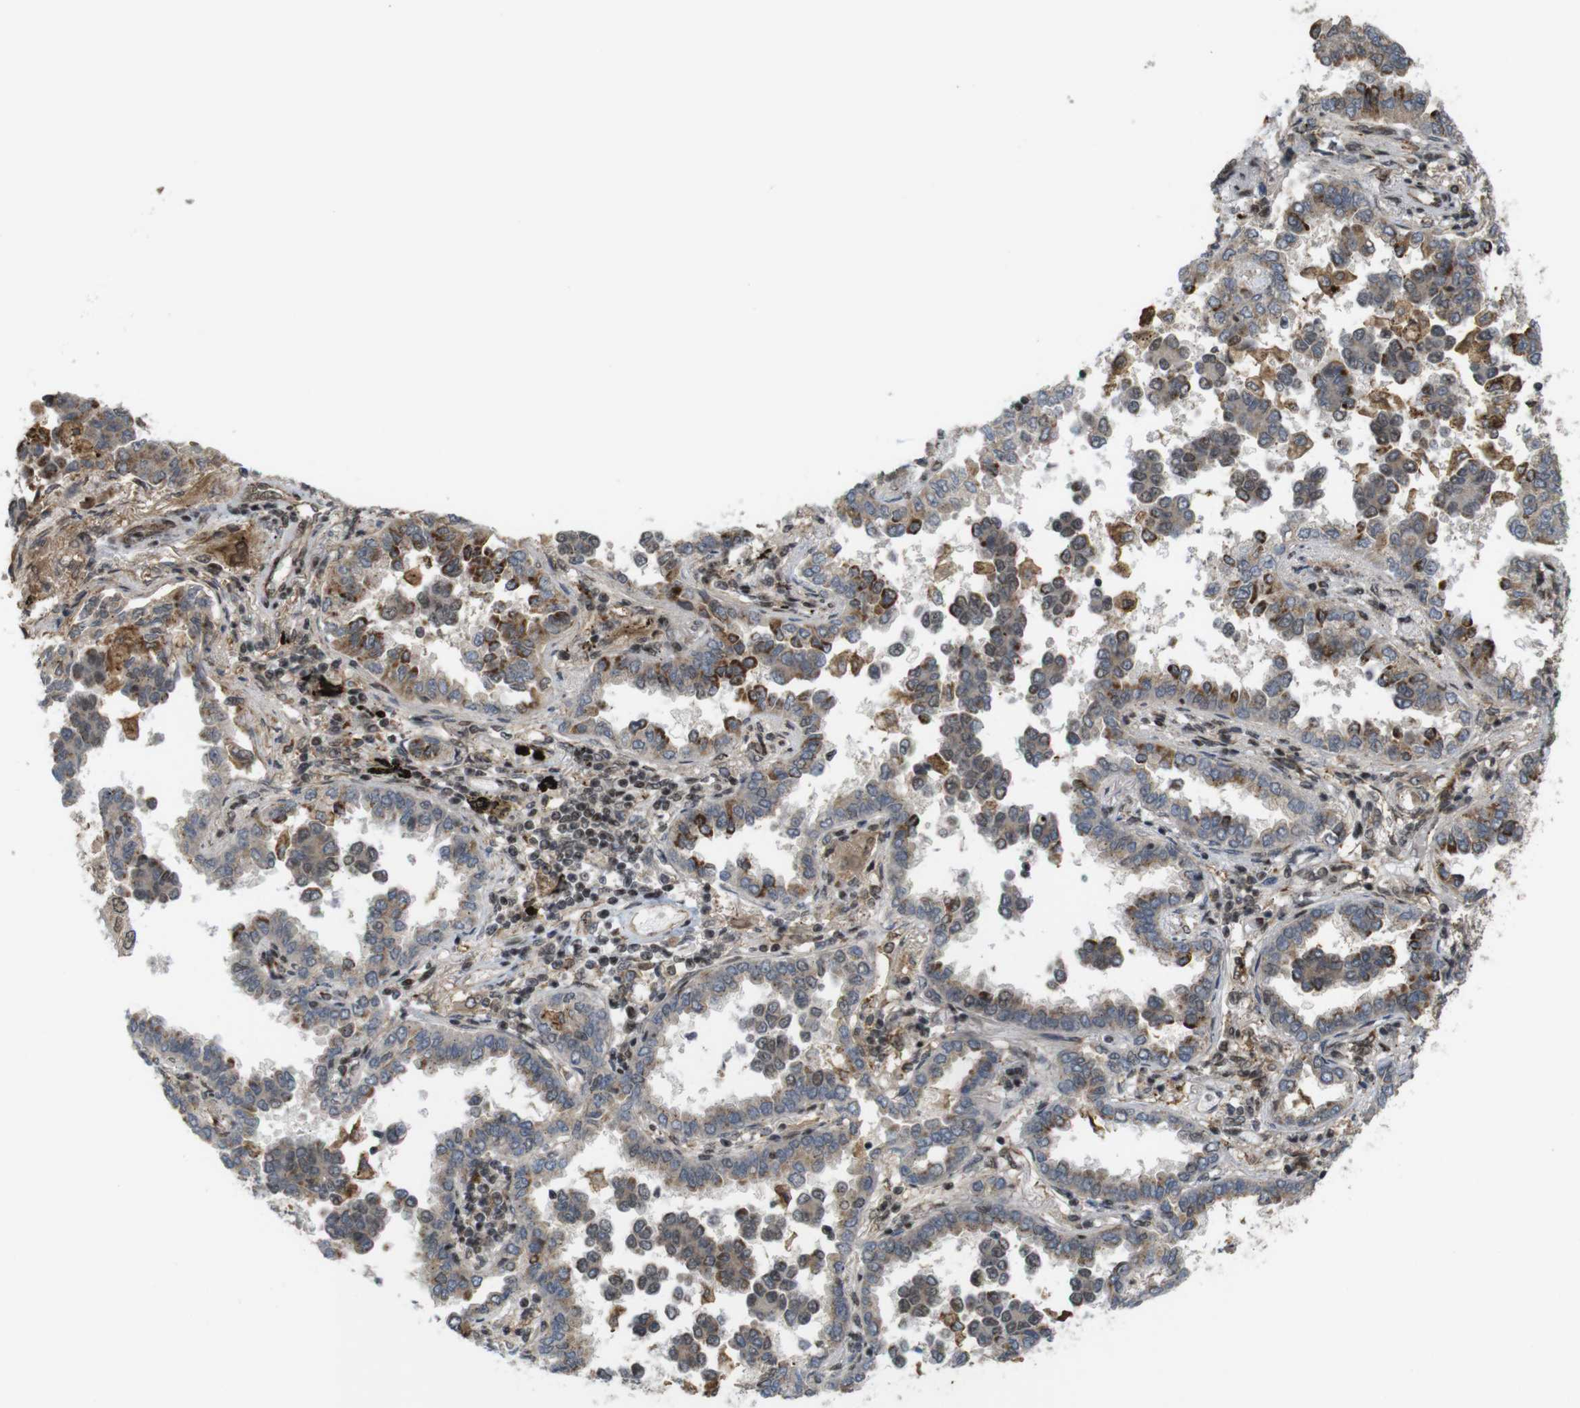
{"staining": {"intensity": "moderate", "quantity": "25%-75%", "location": "cytoplasmic/membranous"}, "tissue": "lung cancer", "cell_type": "Tumor cells", "image_type": "cancer", "snomed": [{"axis": "morphology", "description": "Normal tissue, NOS"}, {"axis": "morphology", "description": "Adenocarcinoma, NOS"}, {"axis": "topography", "description": "Lung"}], "caption": "Immunohistochemical staining of lung cancer demonstrates medium levels of moderate cytoplasmic/membranous positivity in about 25%-75% of tumor cells.", "gene": "SP2", "patient": {"sex": "male", "age": 59}}